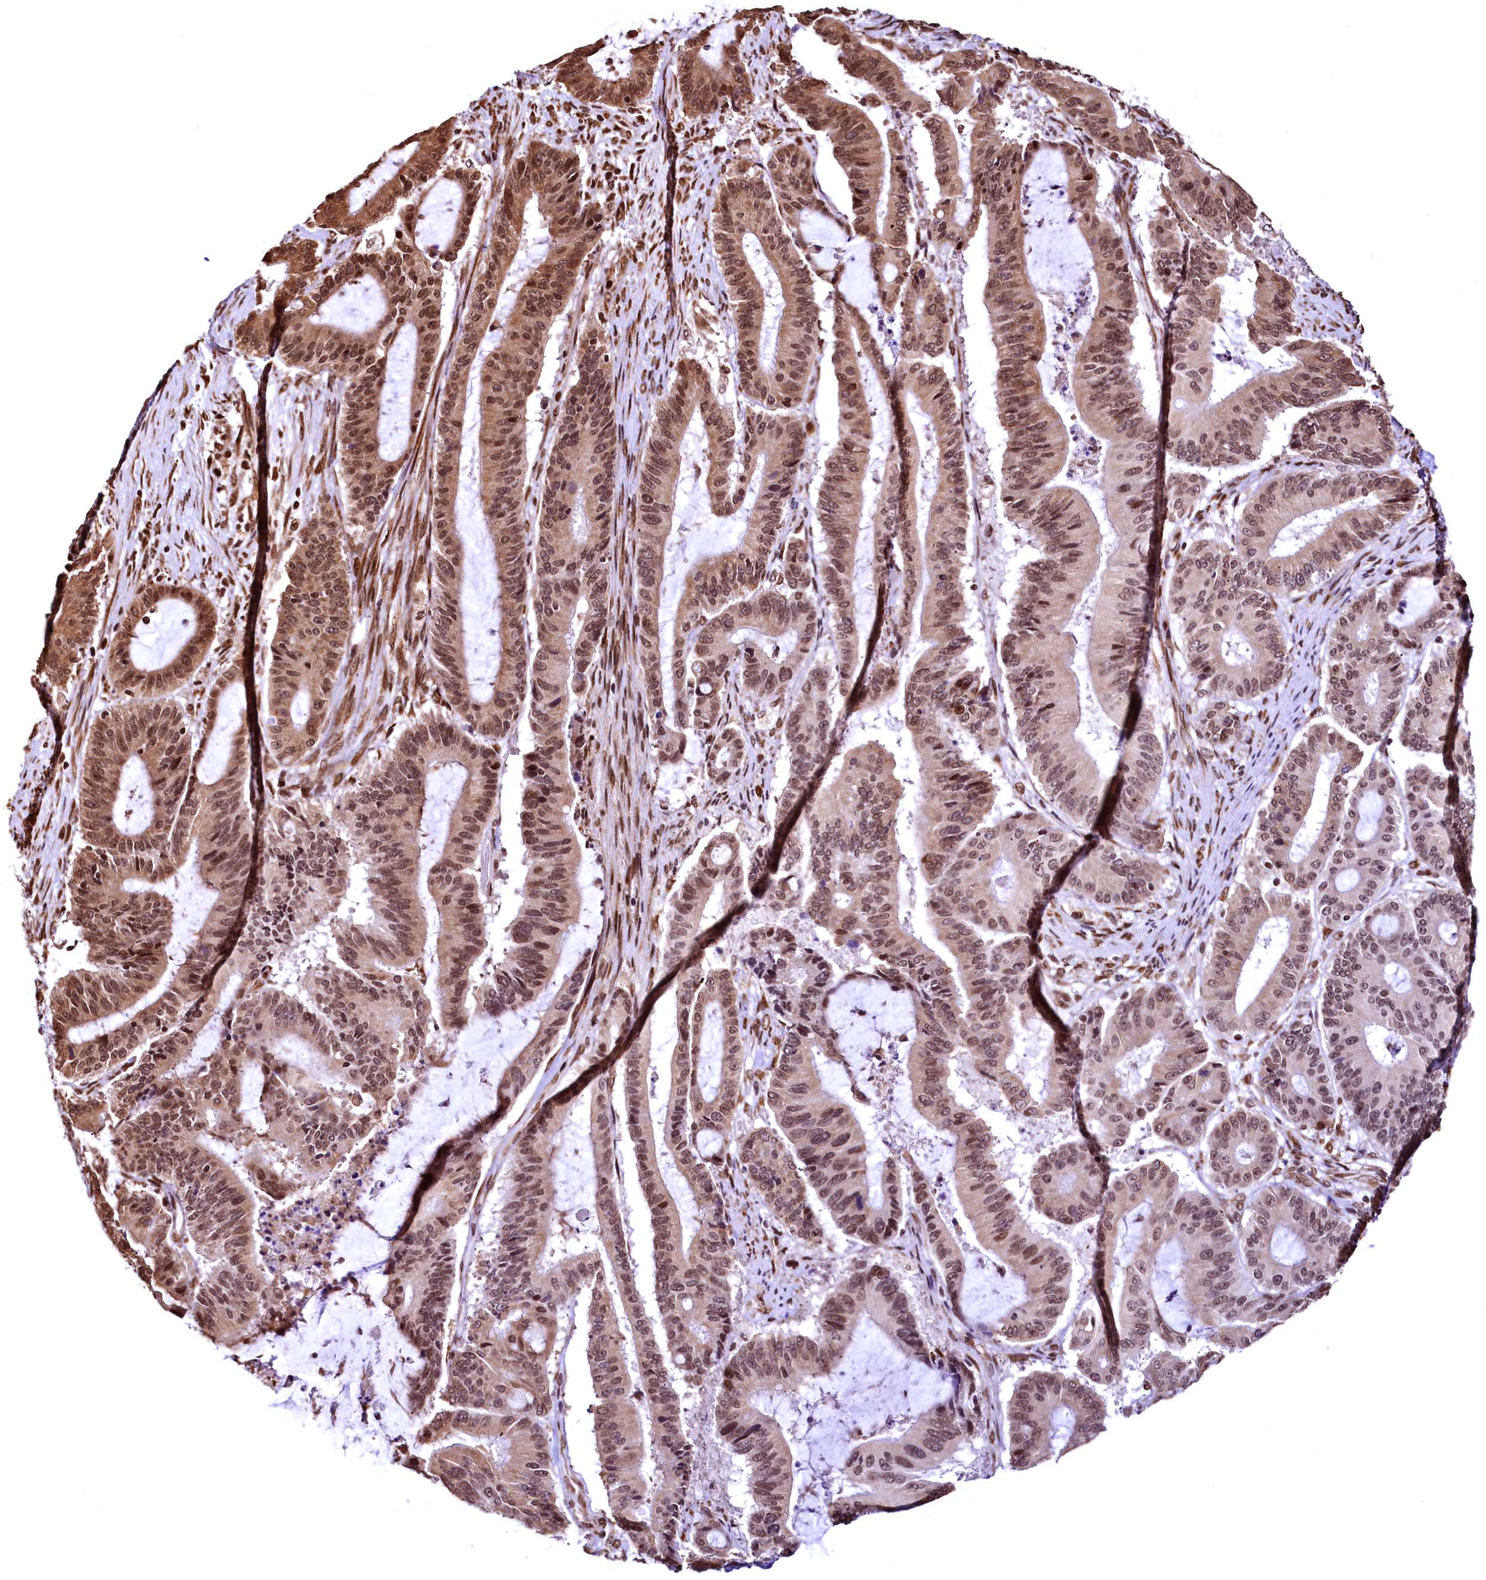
{"staining": {"intensity": "moderate", "quantity": ">75%", "location": "nuclear"}, "tissue": "liver cancer", "cell_type": "Tumor cells", "image_type": "cancer", "snomed": [{"axis": "morphology", "description": "Normal tissue, NOS"}, {"axis": "morphology", "description": "Cholangiocarcinoma"}, {"axis": "topography", "description": "Liver"}, {"axis": "topography", "description": "Peripheral nerve tissue"}], "caption": "Protein expression analysis of human liver cancer reveals moderate nuclear positivity in about >75% of tumor cells.", "gene": "PDS5B", "patient": {"sex": "female", "age": 73}}